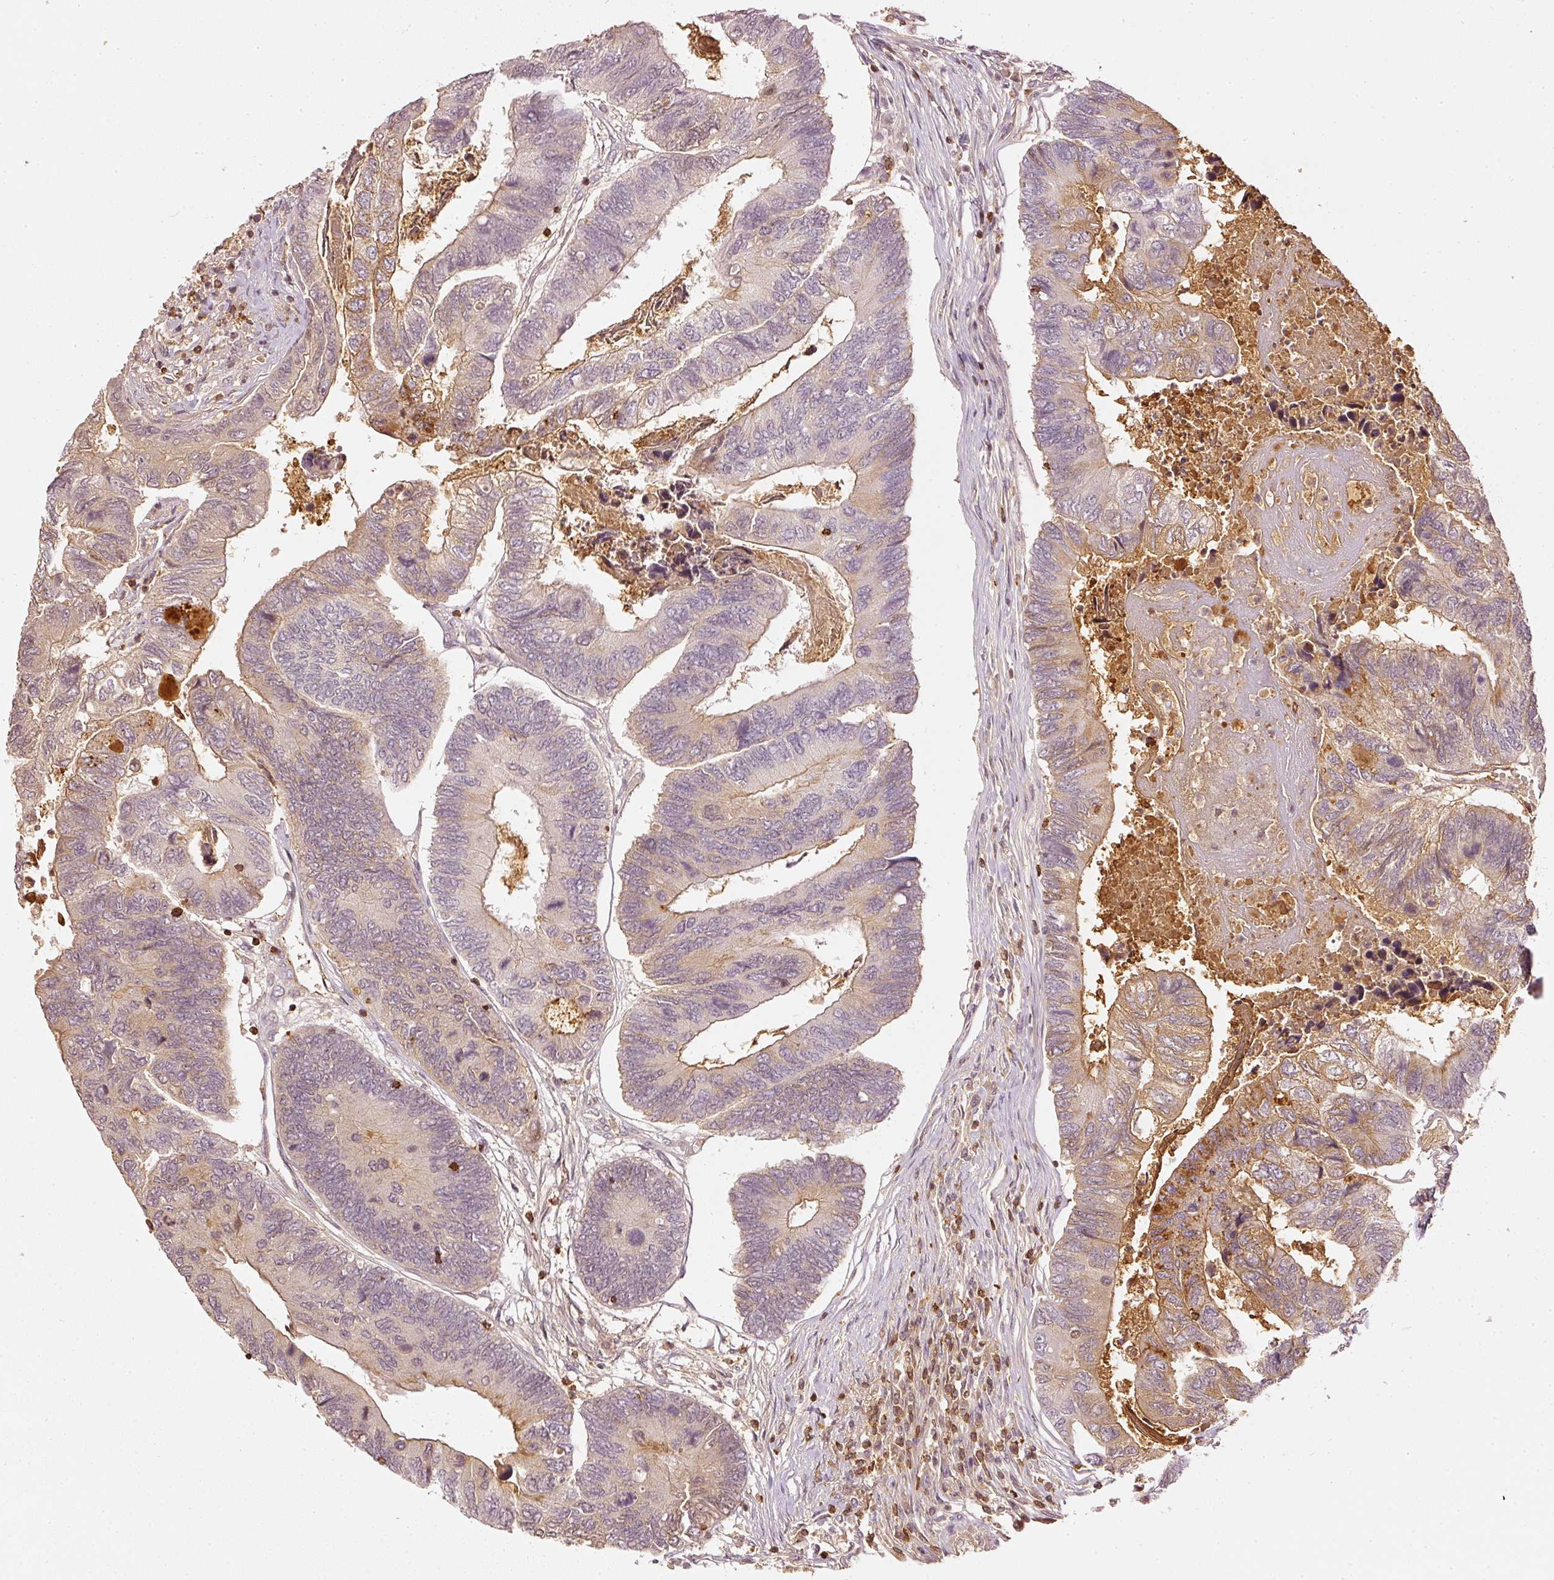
{"staining": {"intensity": "moderate", "quantity": "25%-75%", "location": "cytoplasmic/membranous"}, "tissue": "colorectal cancer", "cell_type": "Tumor cells", "image_type": "cancer", "snomed": [{"axis": "morphology", "description": "Adenocarcinoma, NOS"}, {"axis": "topography", "description": "Colon"}], "caption": "Adenocarcinoma (colorectal) stained with DAB IHC reveals medium levels of moderate cytoplasmic/membranous positivity in about 25%-75% of tumor cells.", "gene": "EVL", "patient": {"sex": "female", "age": 67}}